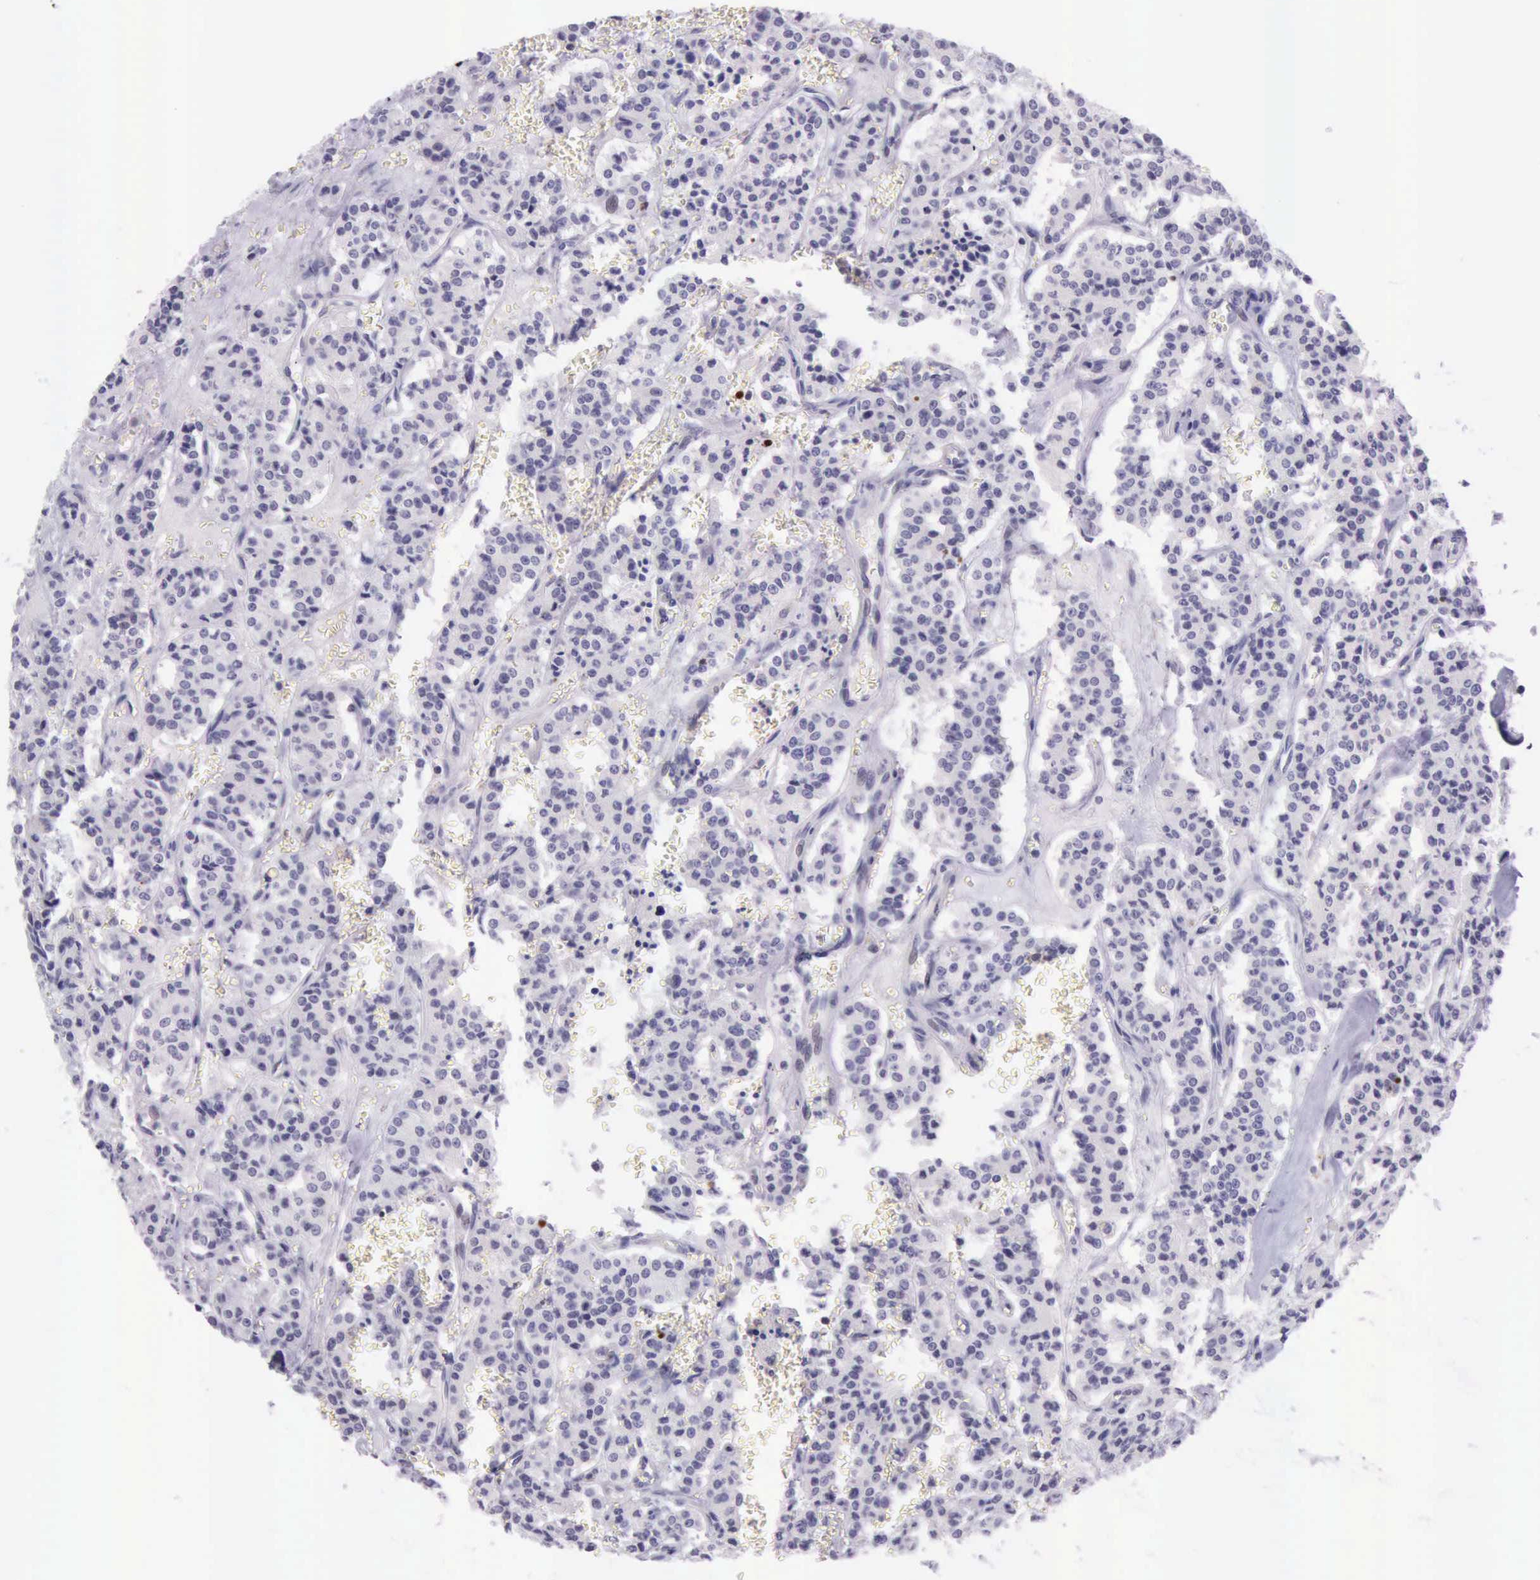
{"staining": {"intensity": "negative", "quantity": "none", "location": "none"}, "tissue": "carcinoid", "cell_type": "Tumor cells", "image_type": "cancer", "snomed": [{"axis": "morphology", "description": "Carcinoid, malignant, NOS"}, {"axis": "topography", "description": "Bronchus"}], "caption": "Tumor cells show no significant positivity in carcinoid.", "gene": "PARP1", "patient": {"sex": "male", "age": 55}}